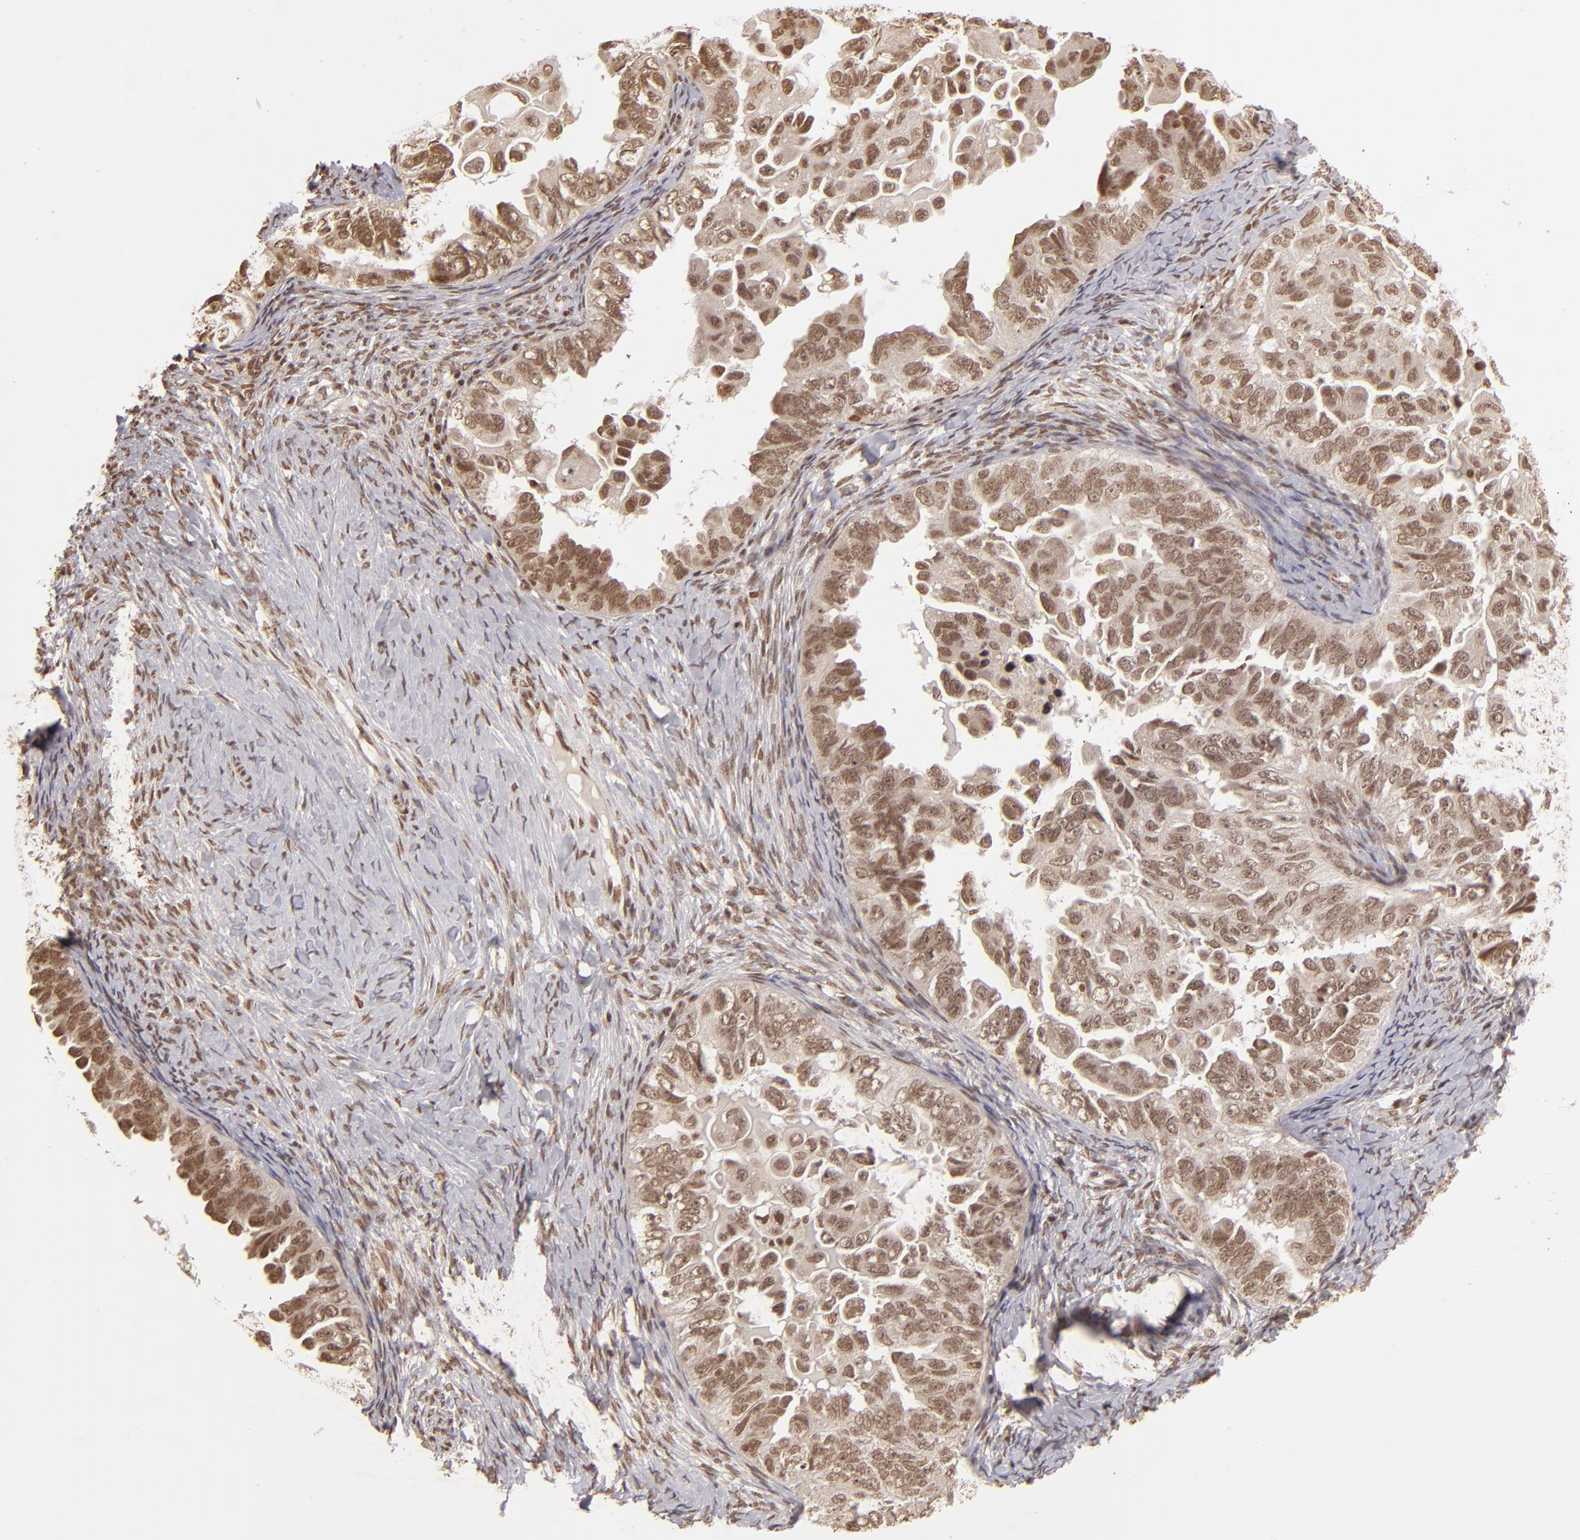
{"staining": {"intensity": "moderate", "quantity": ">75%", "location": "nuclear"}, "tissue": "ovarian cancer", "cell_type": "Tumor cells", "image_type": "cancer", "snomed": [{"axis": "morphology", "description": "Cystadenocarcinoma, serous, NOS"}, {"axis": "topography", "description": "Ovary"}], "caption": "Ovarian serous cystadenocarcinoma tissue demonstrates moderate nuclear expression in approximately >75% of tumor cells", "gene": "CUL3", "patient": {"sex": "female", "age": 82}}